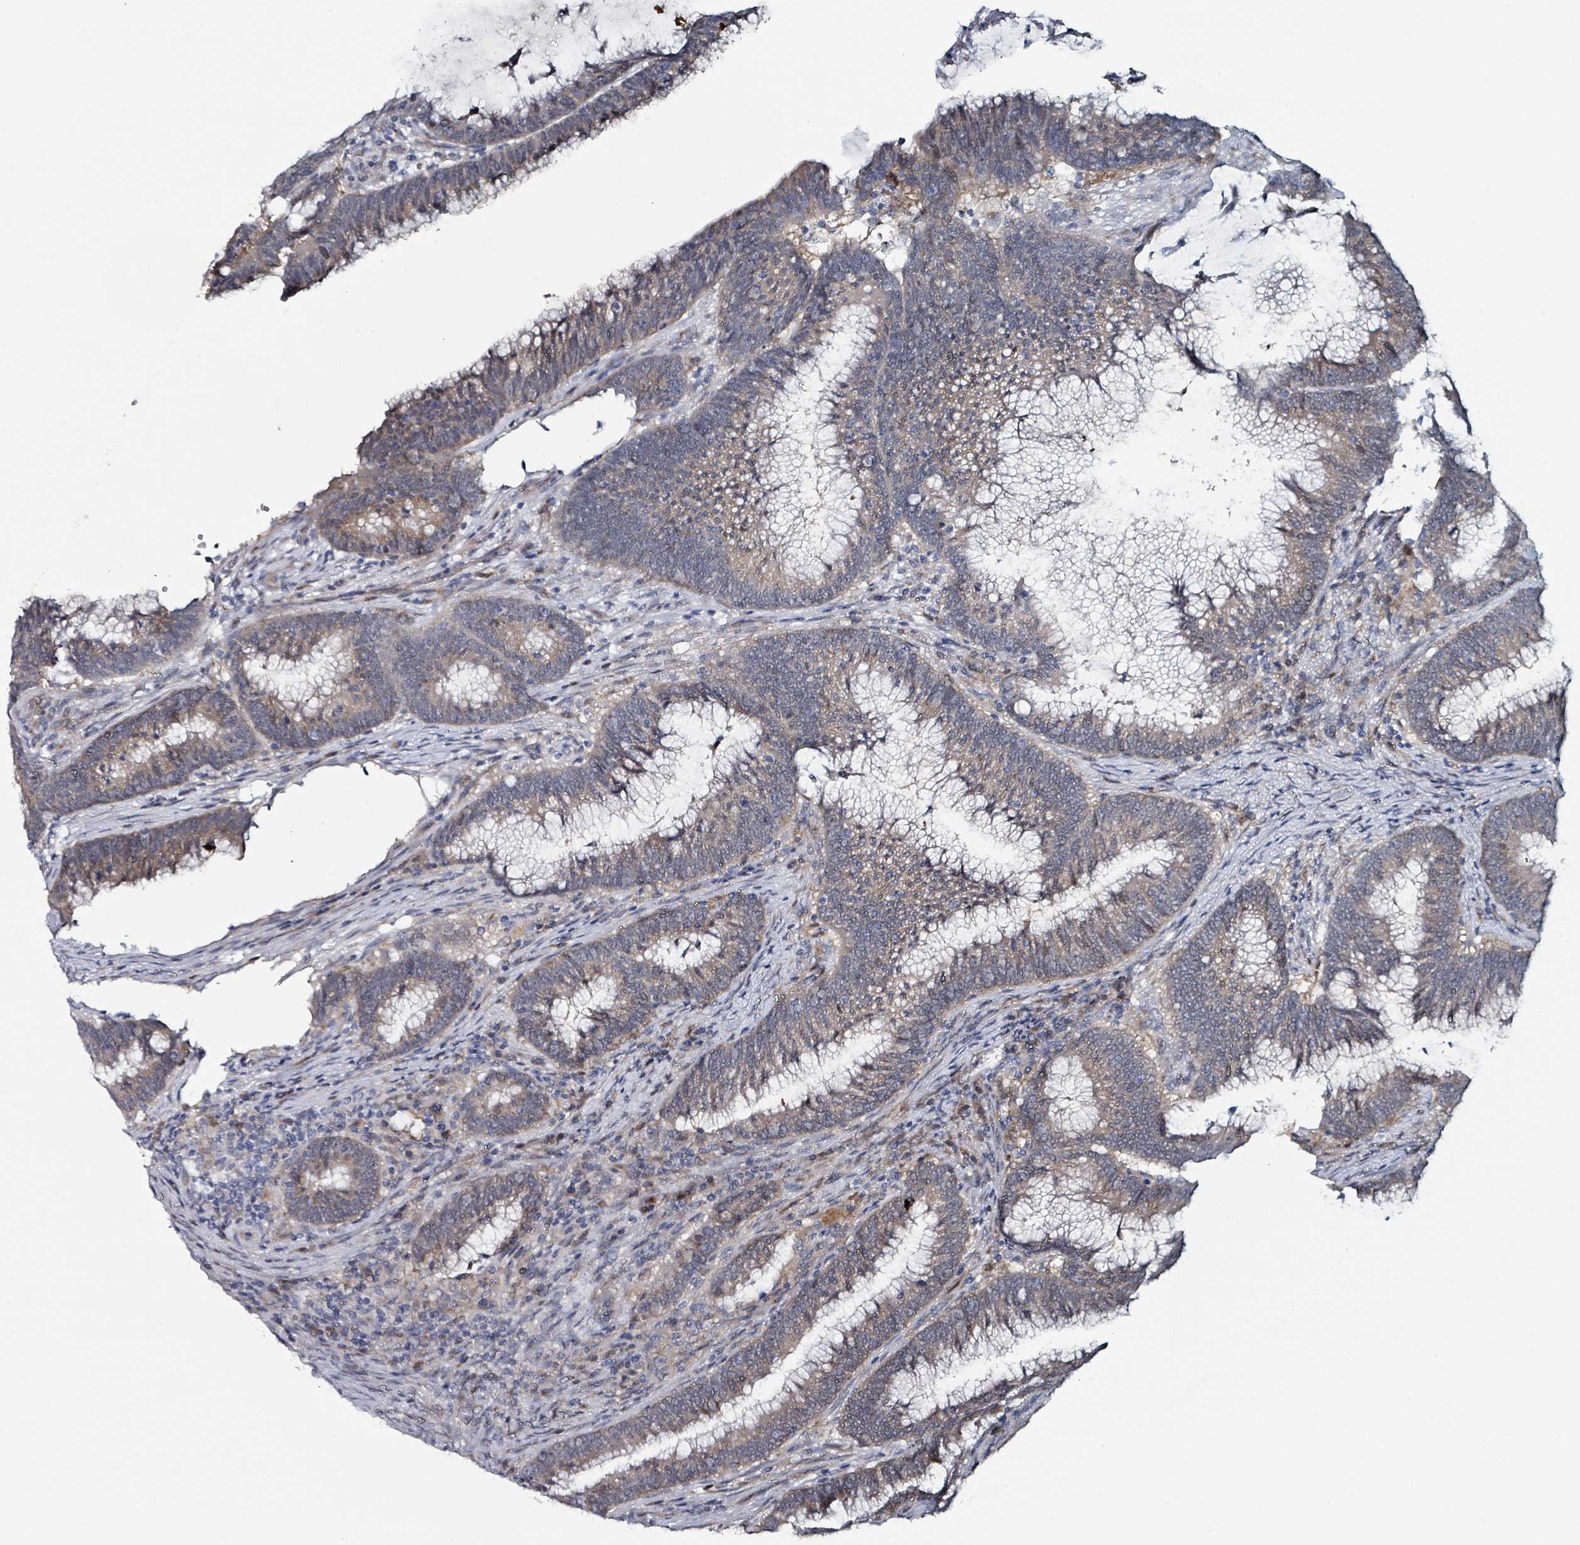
{"staining": {"intensity": "negative", "quantity": "none", "location": "none"}, "tissue": "colorectal cancer", "cell_type": "Tumor cells", "image_type": "cancer", "snomed": [{"axis": "morphology", "description": "Adenocarcinoma, NOS"}, {"axis": "topography", "description": "Rectum"}], "caption": "Tumor cells show no significant protein staining in colorectal adenocarcinoma. (Stains: DAB (3,3'-diaminobenzidine) IHC with hematoxylin counter stain, Microscopy: brightfield microscopy at high magnification).", "gene": "B3GAT3", "patient": {"sex": "female", "age": 77}}